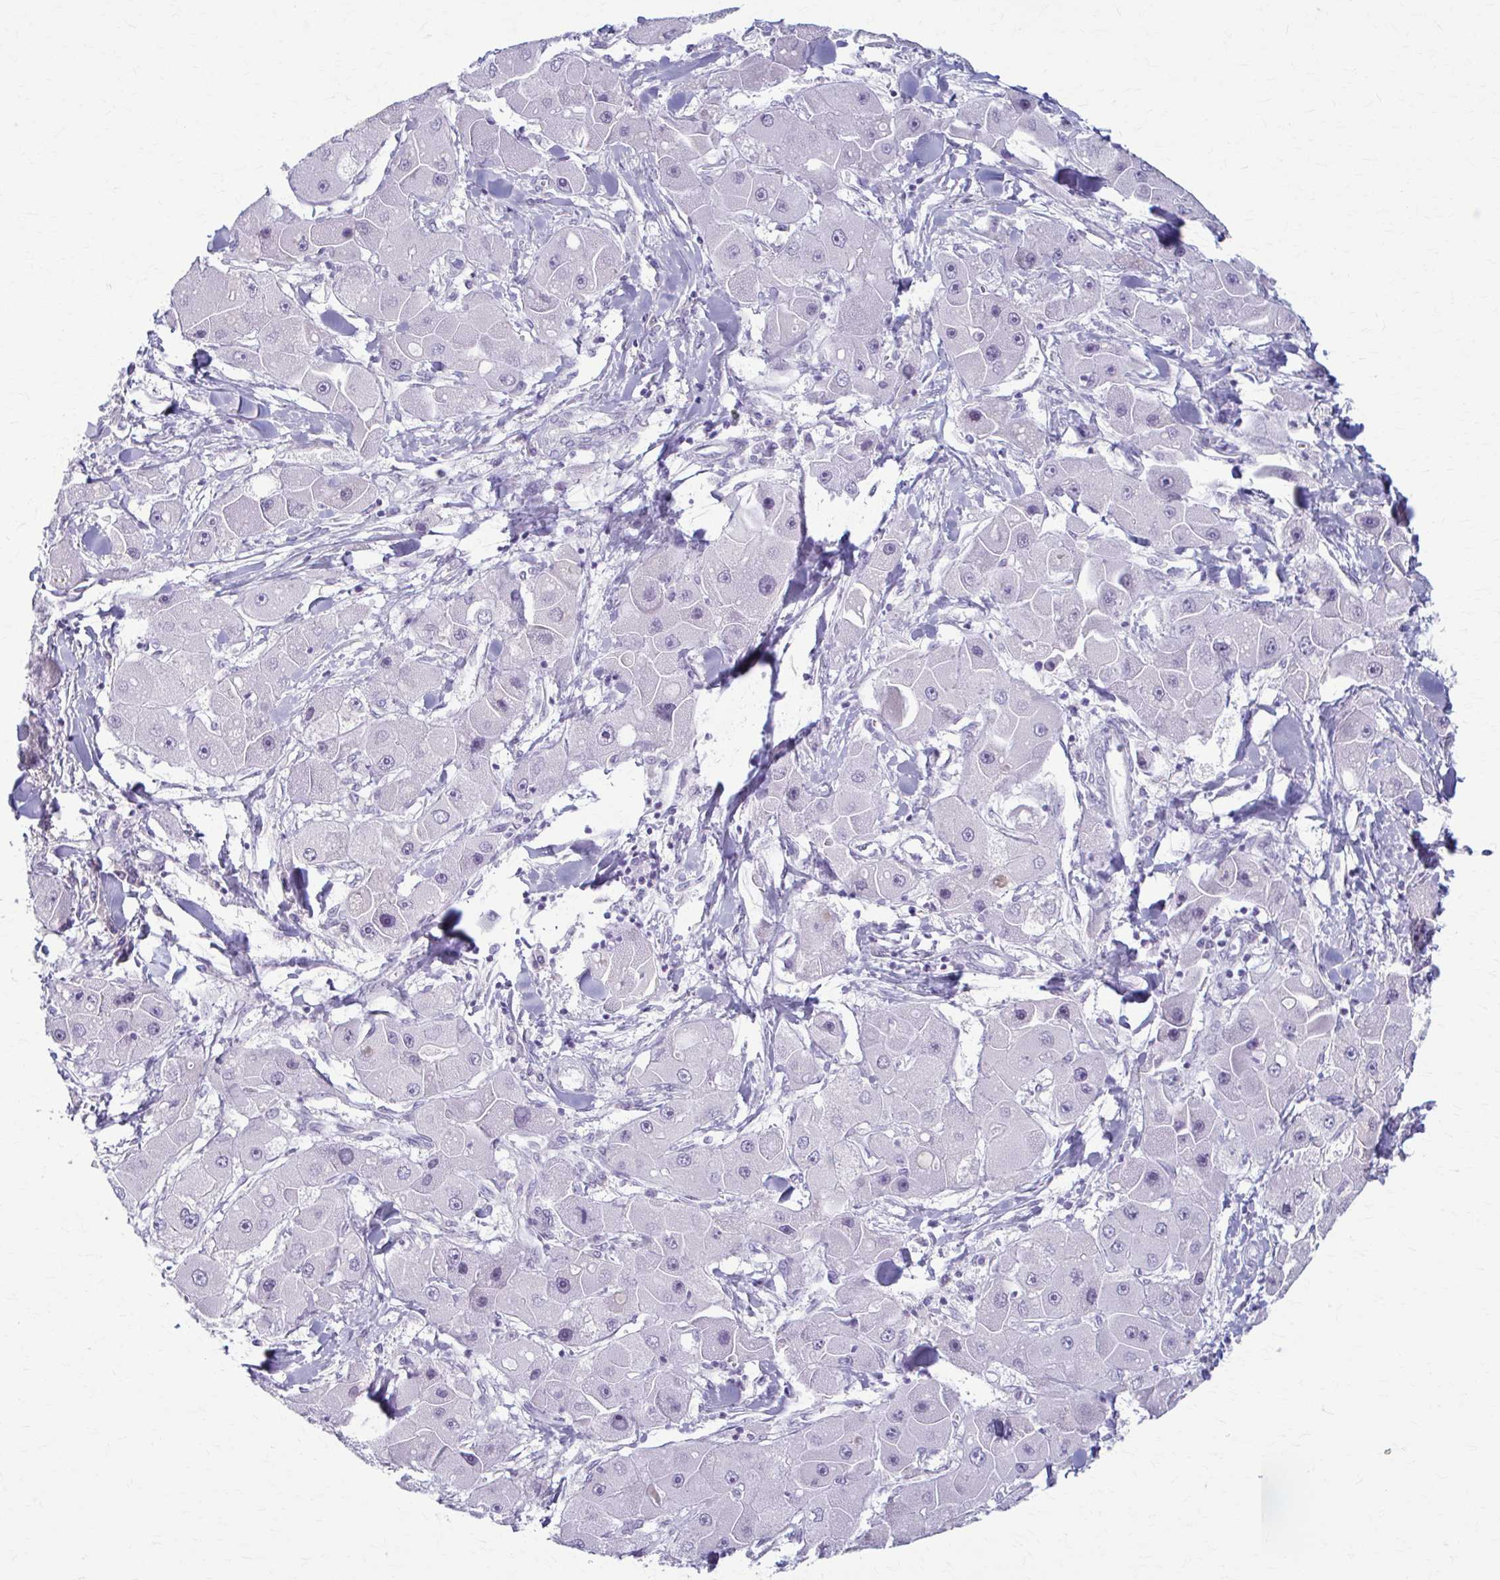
{"staining": {"intensity": "negative", "quantity": "none", "location": "none"}, "tissue": "liver cancer", "cell_type": "Tumor cells", "image_type": "cancer", "snomed": [{"axis": "morphology", "description": "Carcinoma, Hepatocellular, NOS"}, {"axis": "topography", "description": "Liver"}], "caption": "Immunohistochemistry photomicrograph of neoplastic tissue: human liver cancer (hepatocellular carcinoma) stained with DAB (3,3'-diaminobenzidine) displays no significant protein staining in tumor cells.", "gene": "PRKRA", "patient": {"sex": "male", "age": 24}}